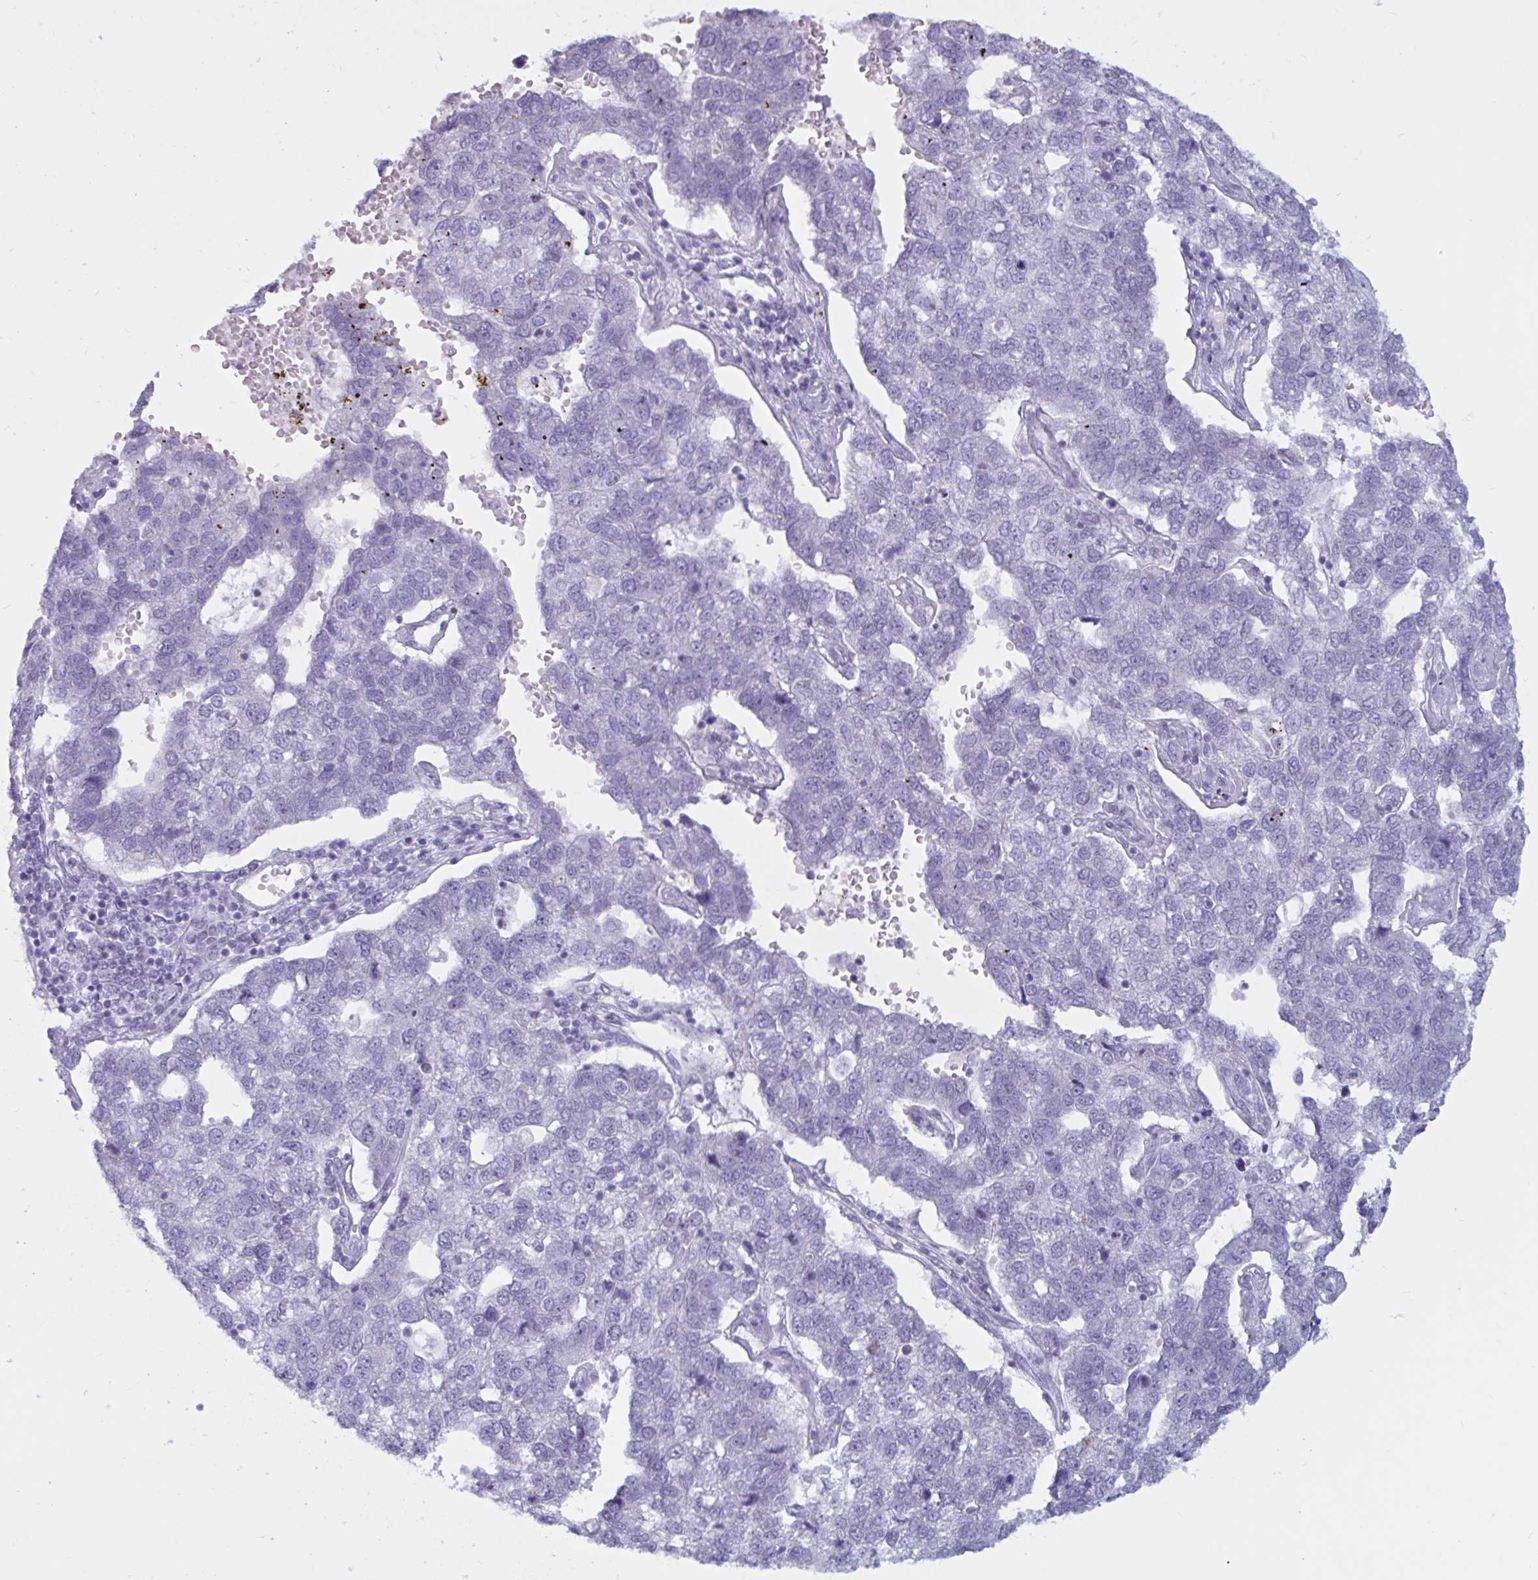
{"staining": {"intensity": "negative", "quantity": "none", "location": "none"}, "tissue": "pancreatic cancer", "cell_type": "Tumor cells", "image_type": "cancer", "snomed": [{"axis": "morphology", "description": "Adenocarcinoma, NOS"}, {"axis": "topography", "description": "Pancreas"}], "caption": "Pancreatic adenocarcinoma was stained to show a protein in brown. There is no significant positivity in tumor cells. (DAB (3,3'-diaminobenzidine) immunohistochemistry (IHC) visualized using brightfield microscopy, high magnification).", "gene": "BBS10", "patient": {"sex": "female", "age": 61}}